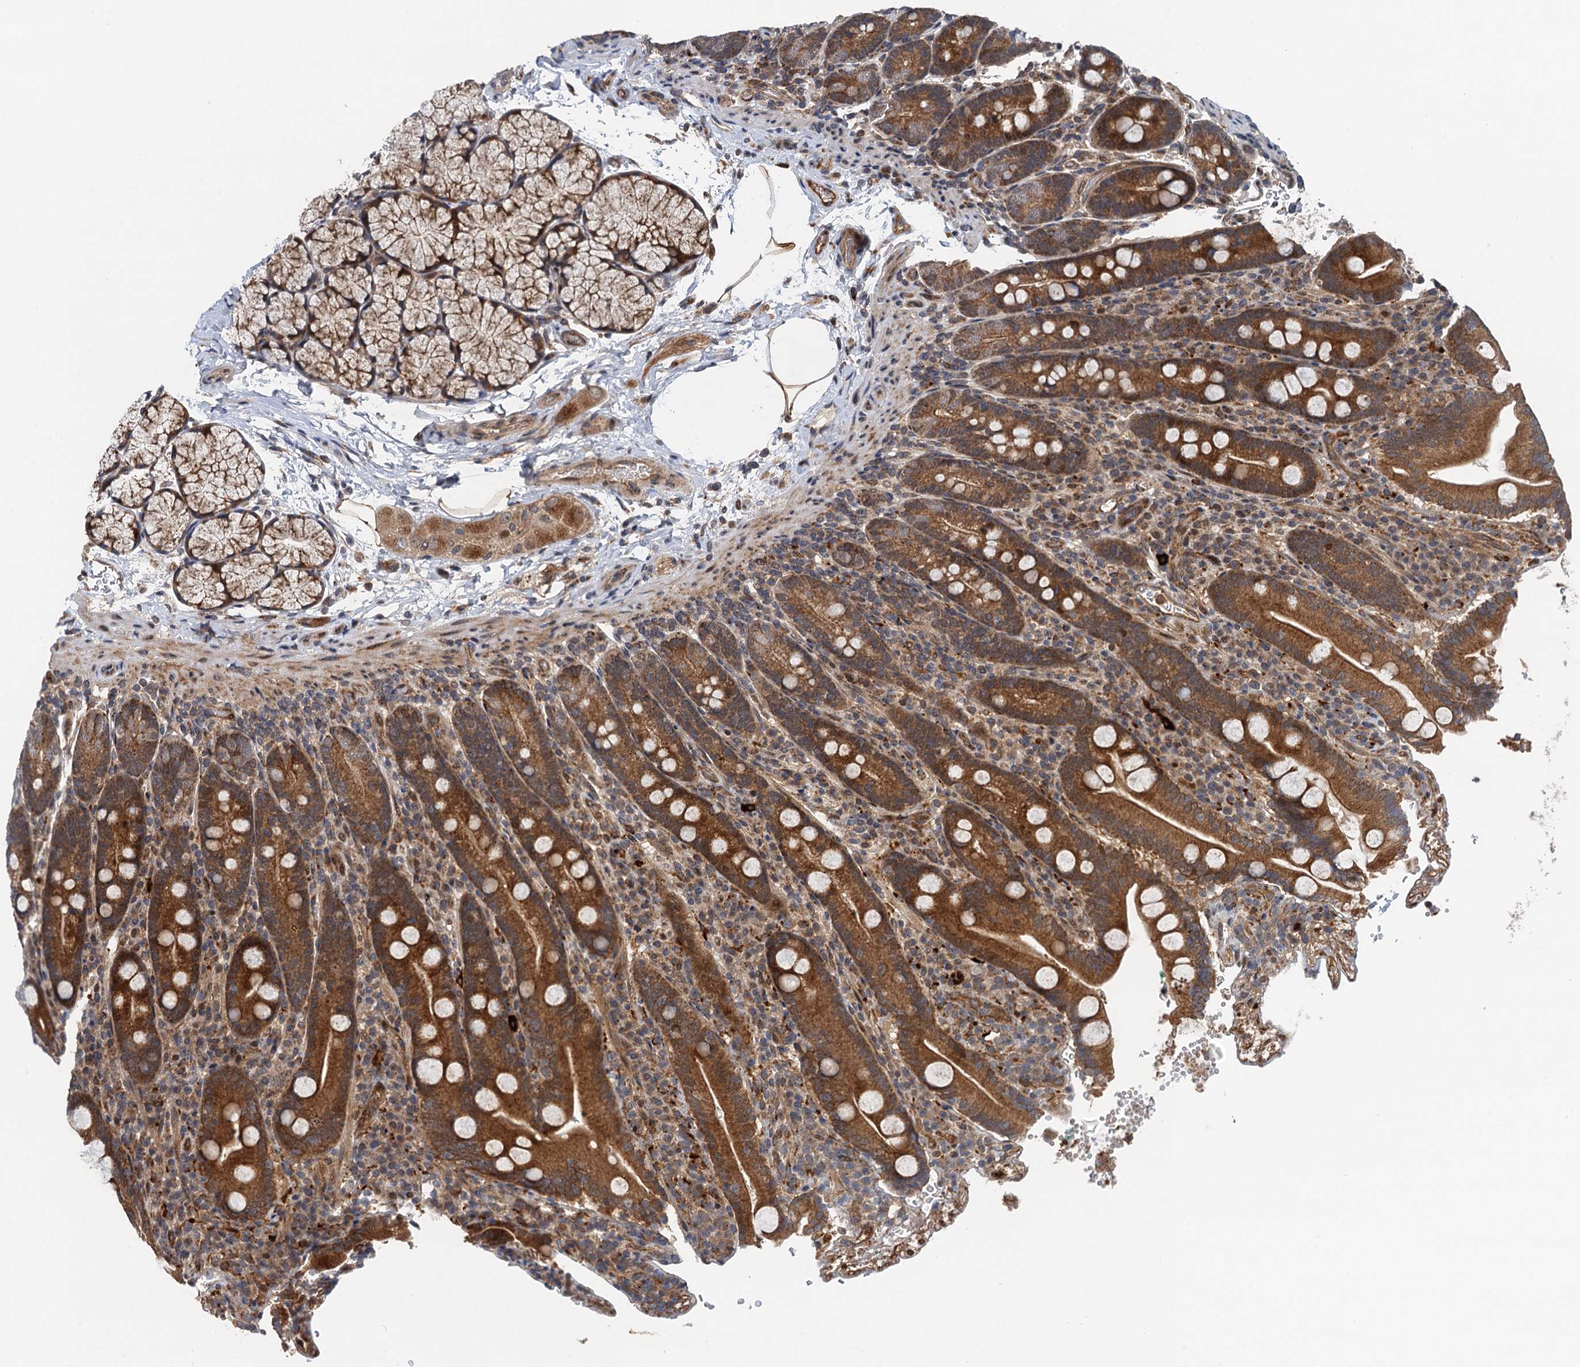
{"staining": {"intensity": "strong", "quantity": ">75%", "location": "cytoplasmic/membranous"}, "tissue": "duodenum", "cell_type": "Glandular cells", "image_type": "normal", "snomed": [{"axis": "morphology", "description": "Normal tissue, NOS"}, {"axis": "topography", "description": "Duodenum"}], "caption": "Unremarkable duodenum was stained to show a protein in brown. There is high levels of strong cytoplasmic/membranous expression in approximately >75% of glandular cells. The staining is performed using DAB brown chromogen to label protein expression. The nuclei are counter-stained blue using hematoxylin.", "gene": "NLRP10", "patient": {"sex": "male", "age": 35}}